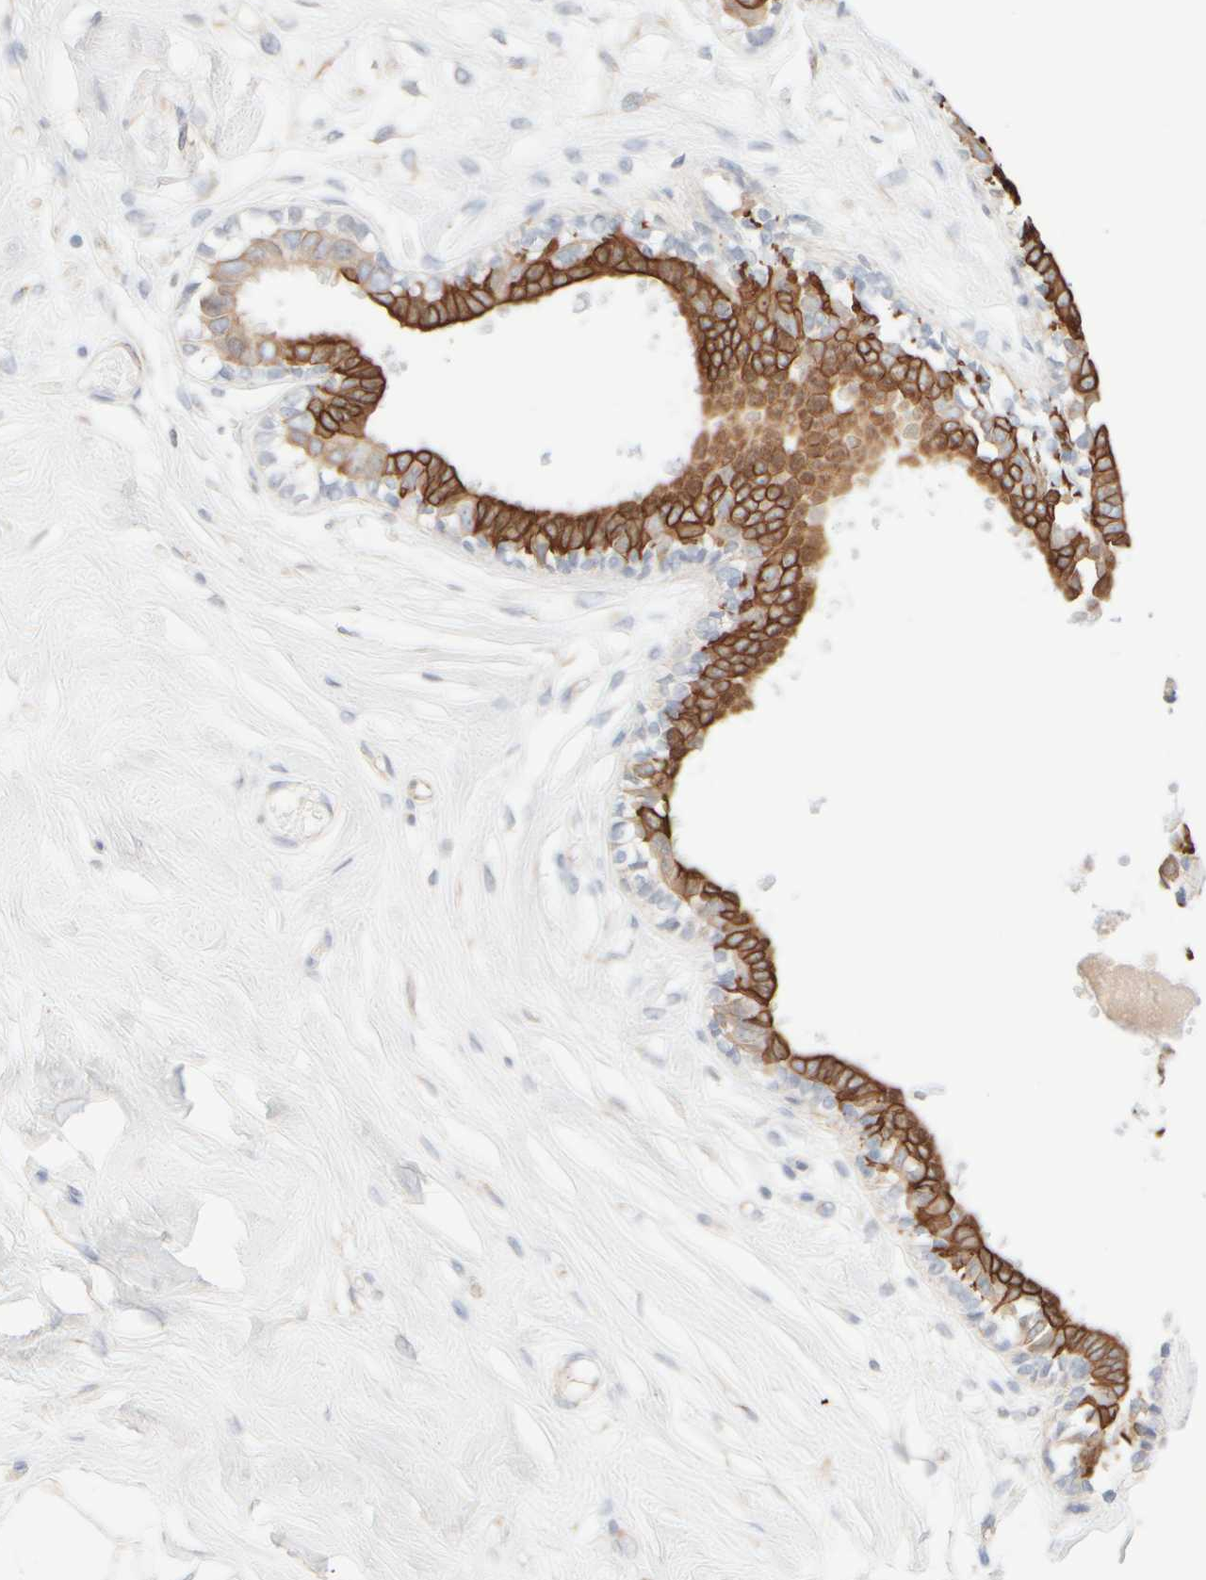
{"staining": {"intensity": "weak", "quantity": ">75%", "location": "cytoplasmic/membranous"}, "tissue": "breast", "cell_type": "Adipocytes", "image_type": "normal", "snomed": [{"axis": "morphology", "description": "Normal tissue, NOS"}, {"axis": "topography", "description": "Breast"}], "caption": "IHC of normal breast shows low levels of weak cytoplasmic/membranous staining in approximately >75% of adipocytes.", "gene": "KRT15", "patient": {"sex": "female", "age": 45}}